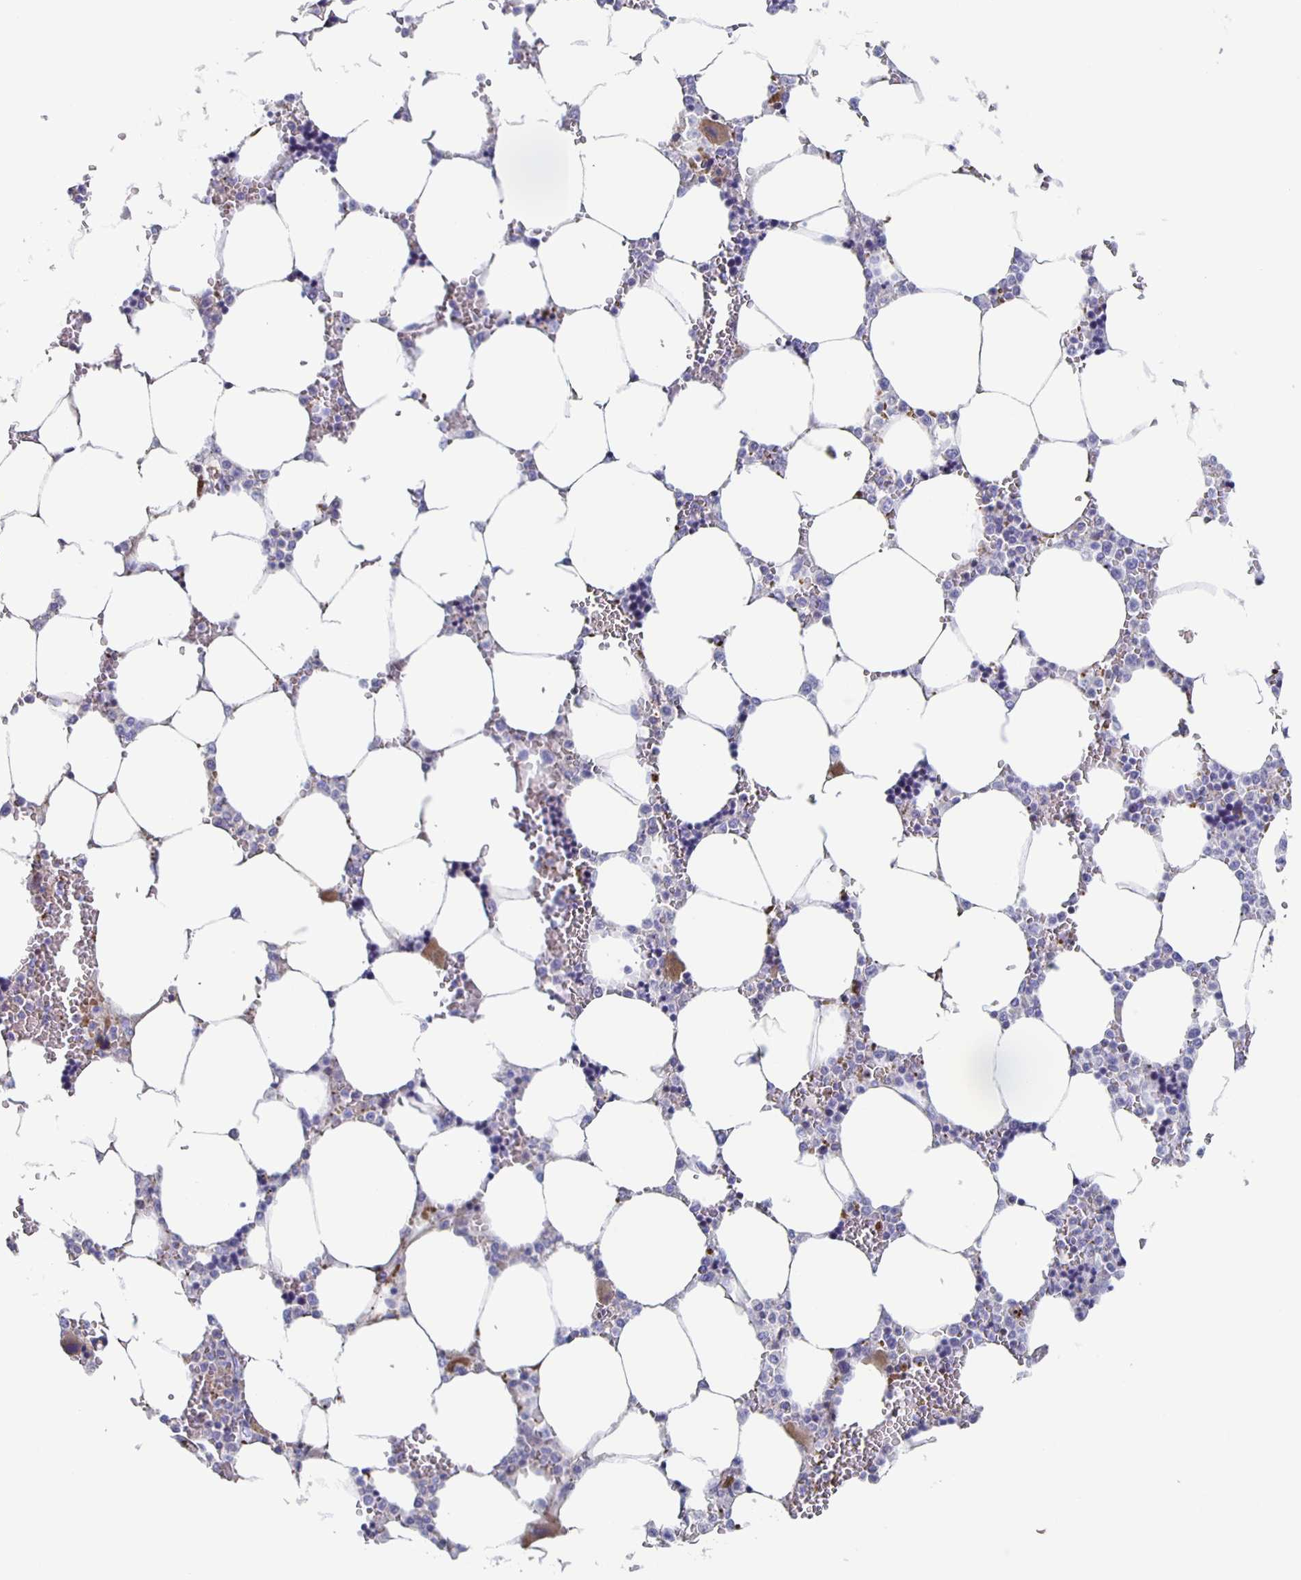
{"staining": {"intensity": "moderate", "quantity": "<25%", "location": "cytoplasmic/membranous"}, "tissue": "bone marrow", "cell_type": "Hematopoietic cells", "image_type": "normal", "snomed": [{"axis": "morphology", "description": "Normal tissue, NOS"}, {"axis": "topography", "description": "Bone marrow"}], "caption": "Immunohistochemical staining of normal bone marrow displays <25% levels of moderate cytoplasmic/membranous protein positivity in approximately <25% of hematopoietic cells. (brown staining indicates protein expression, while blue staining denotes nuclei).", "gene": "FGA", "patient": {"sex": "male", "age": 64}}